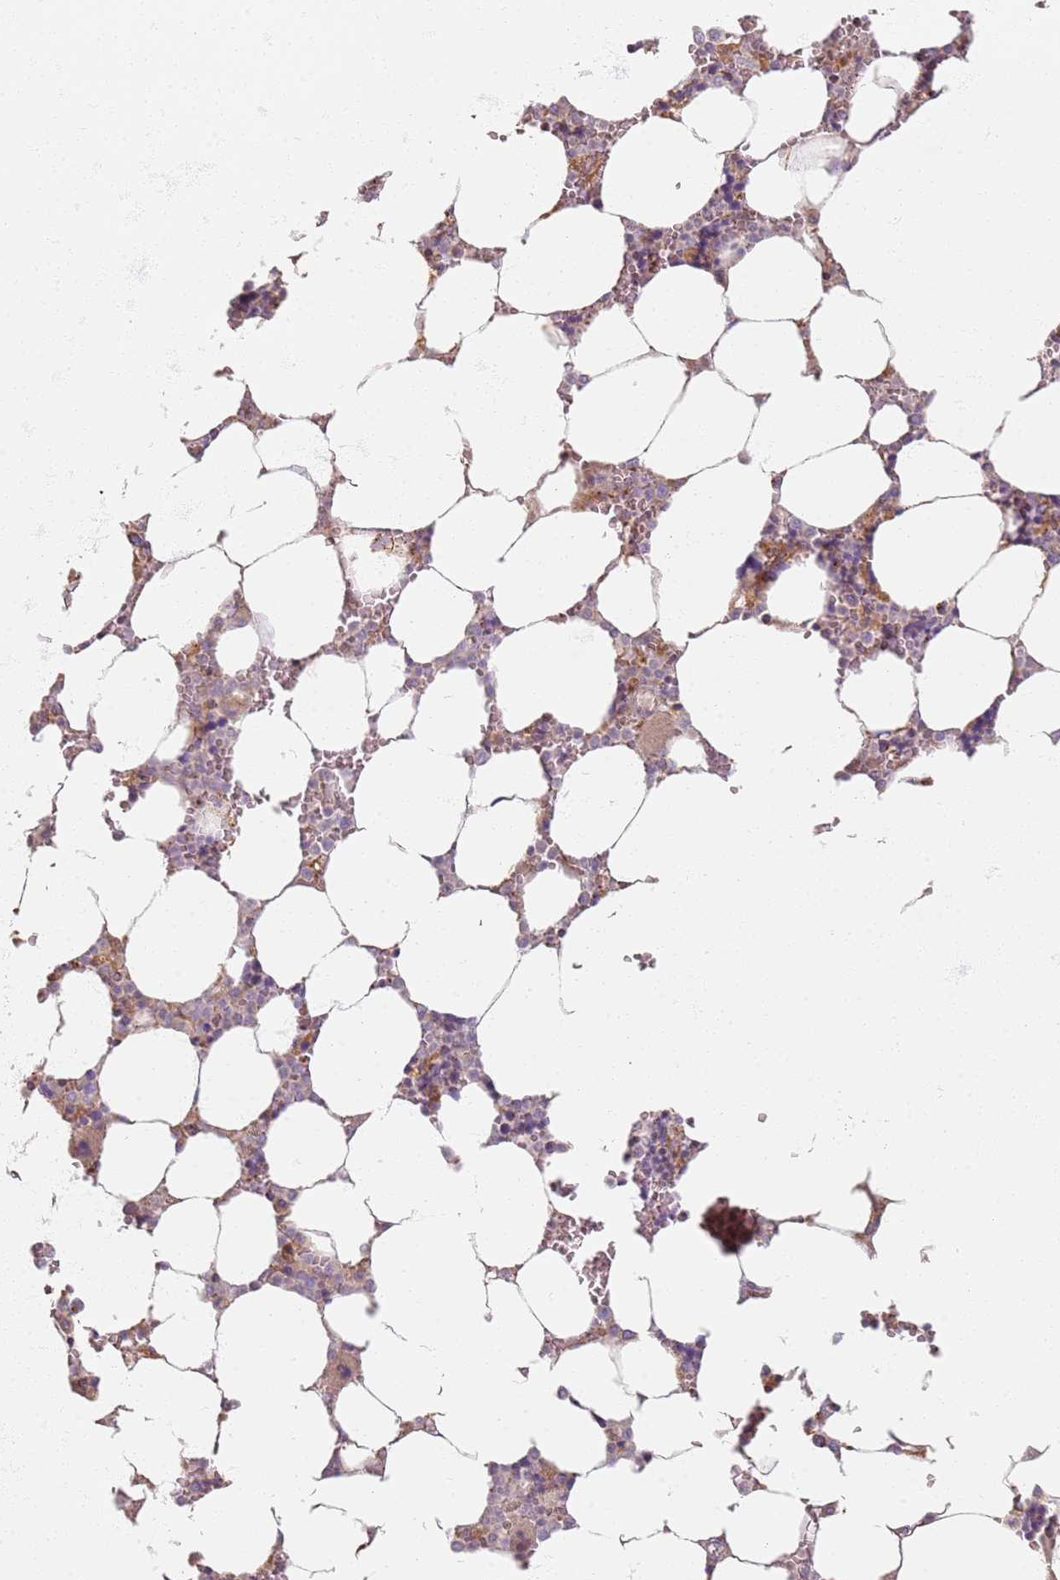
{"staining": {"intensity": "moderate", "quantity": "<25%", "location": "cytoplasmic/membranous"}, "tissue": "bone marrow", "cell_type": "Hematopoietic cells", "image_type": "normal", "snomed": [{"axis": "morphology", "description": "Normal tissue, NOS"}, {"axis": "topography", "description": "Bone marrow"}], "caption": "Protein analysis of unremarkable bone marrow reveals moderate cytoplasmic/membranous positivity in about <25% of hematopoietic cells. (brown staining indicates protein expression, while blue staining denotes nuclei).", "gene": "PROKR2", "patient": {"sex": "male", "age": 64}}